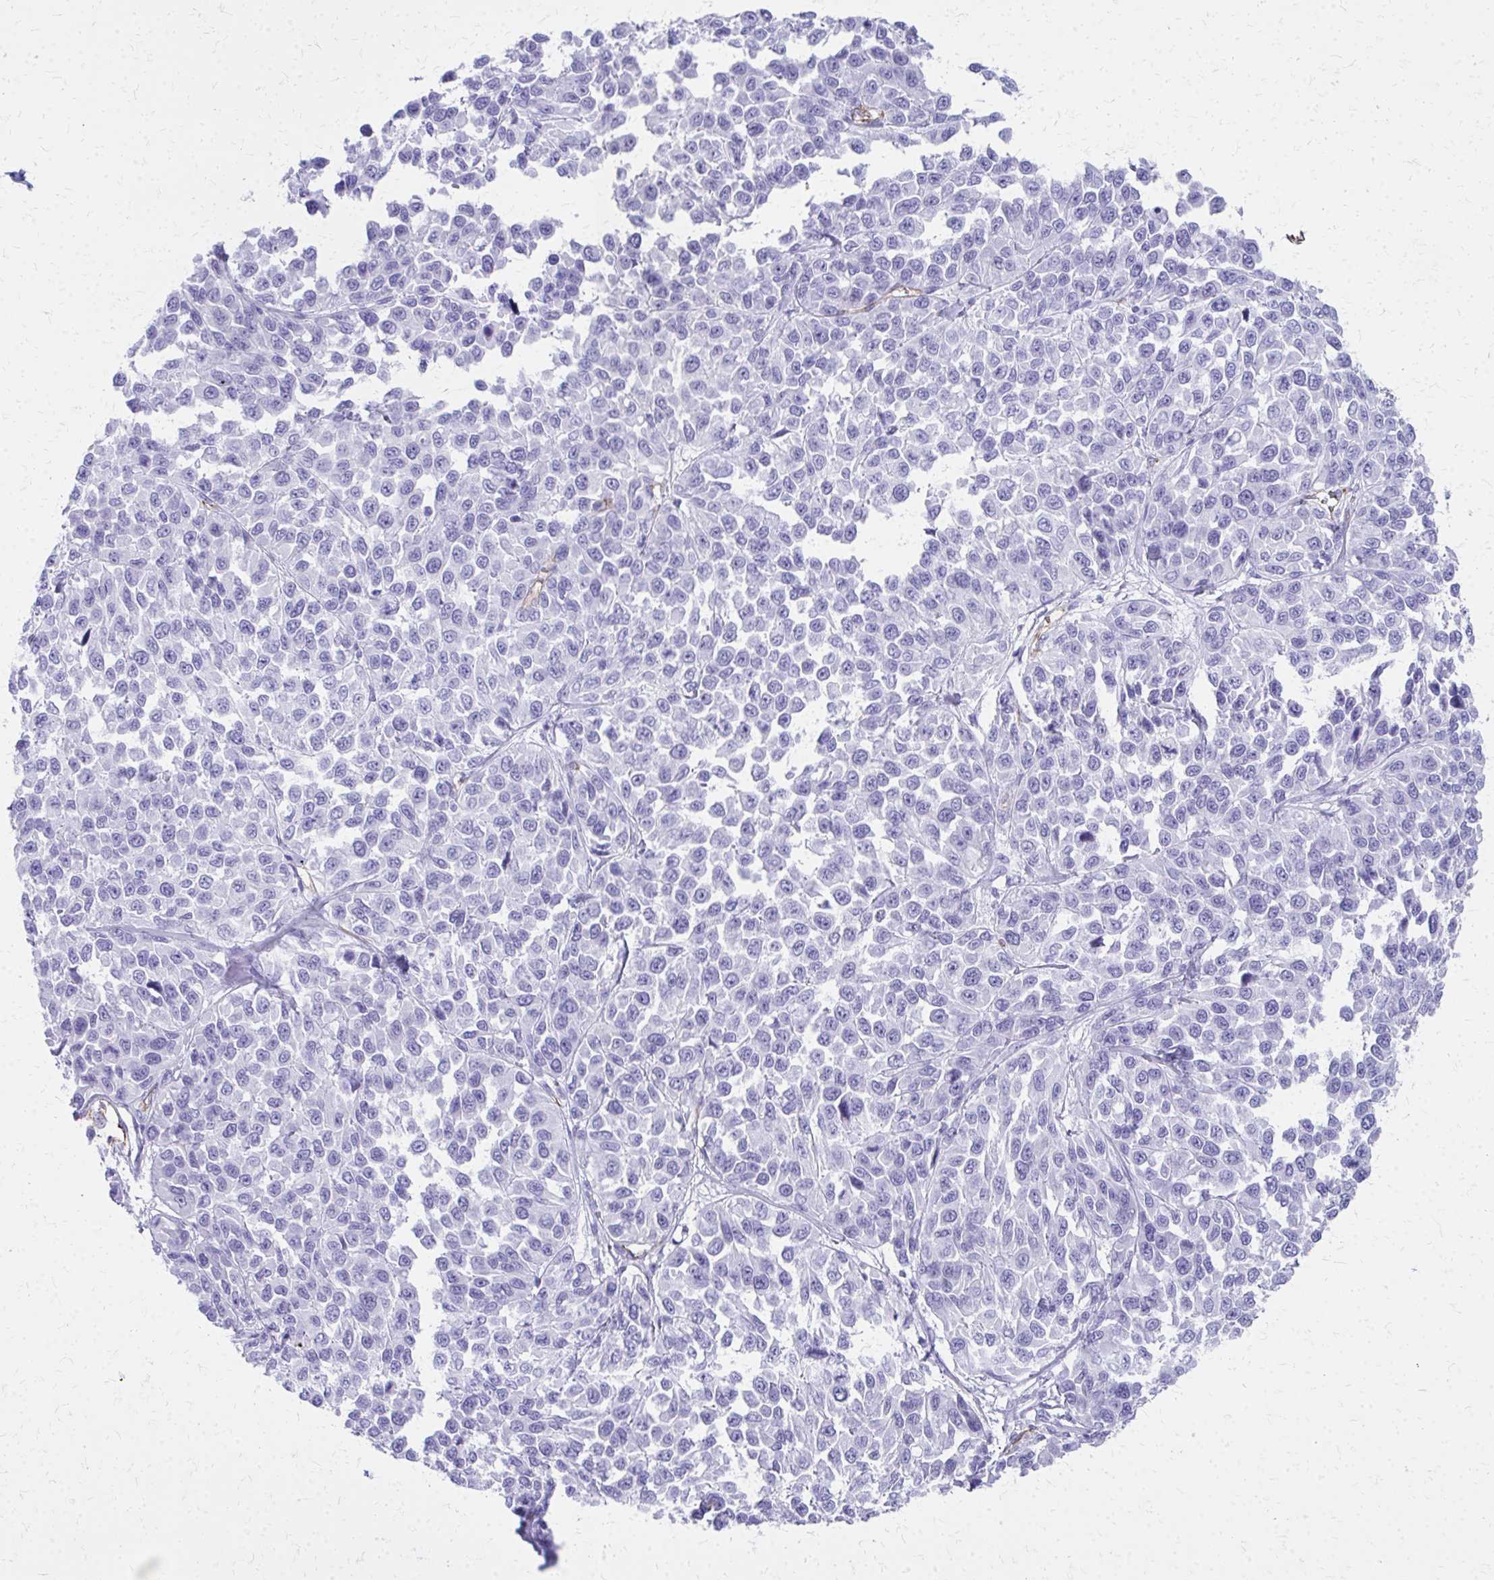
{"staining": {"intensity": "negative", "quantity": "none", "location": "none"}, "tissue": "melanoma", "cell_type": "Tumor cells", "image_type": "cancer", "snomed": [{"axis": "morphology", "description": "Malignant melanoma, NOS"}, {"axis": "topography", "description": "Skin"}], "caption": "Micrograph shows no significant protein staining in tumor cells of melanoma.", "gene": "TPSG1", "patient": {"sex": "male", "age": 62}}